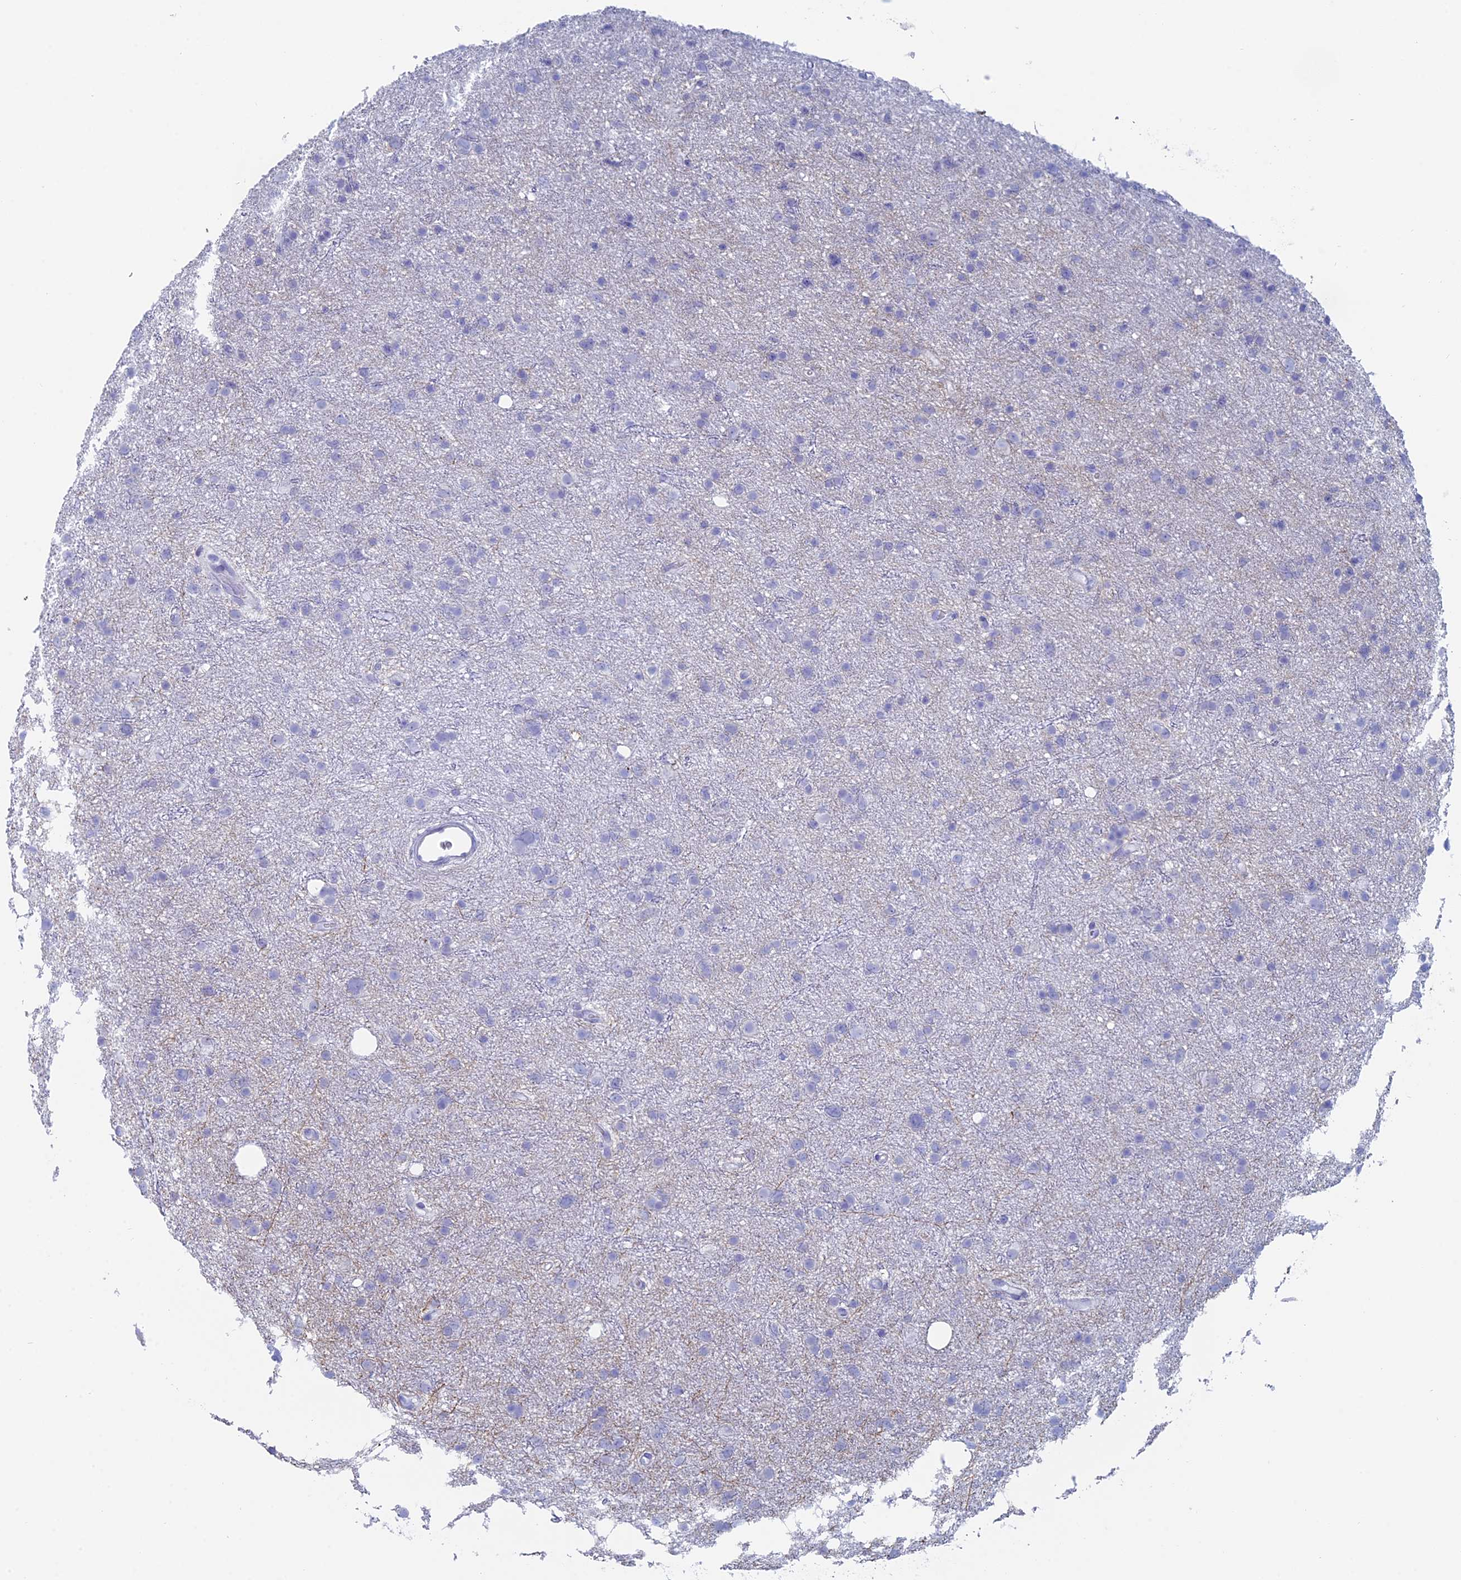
{"staining": {"intensity": "negative", "quantity": "none", "location": "none"}, "tissue": "glioma", "cell_type": "Tumor cells", "image_type": "cancer", "snomed": [{"axis": "morphology", "description": "Glioma, malignant, Low grade"}, {"axis": "topography", "description": "Cerebral cortex"}], "caption": "The photomicrograph shows no staining of tumor cells in malignant glioma (low-grade).", "gene": "ALMS1", "patient": {"sex": "female", "age": 39}}